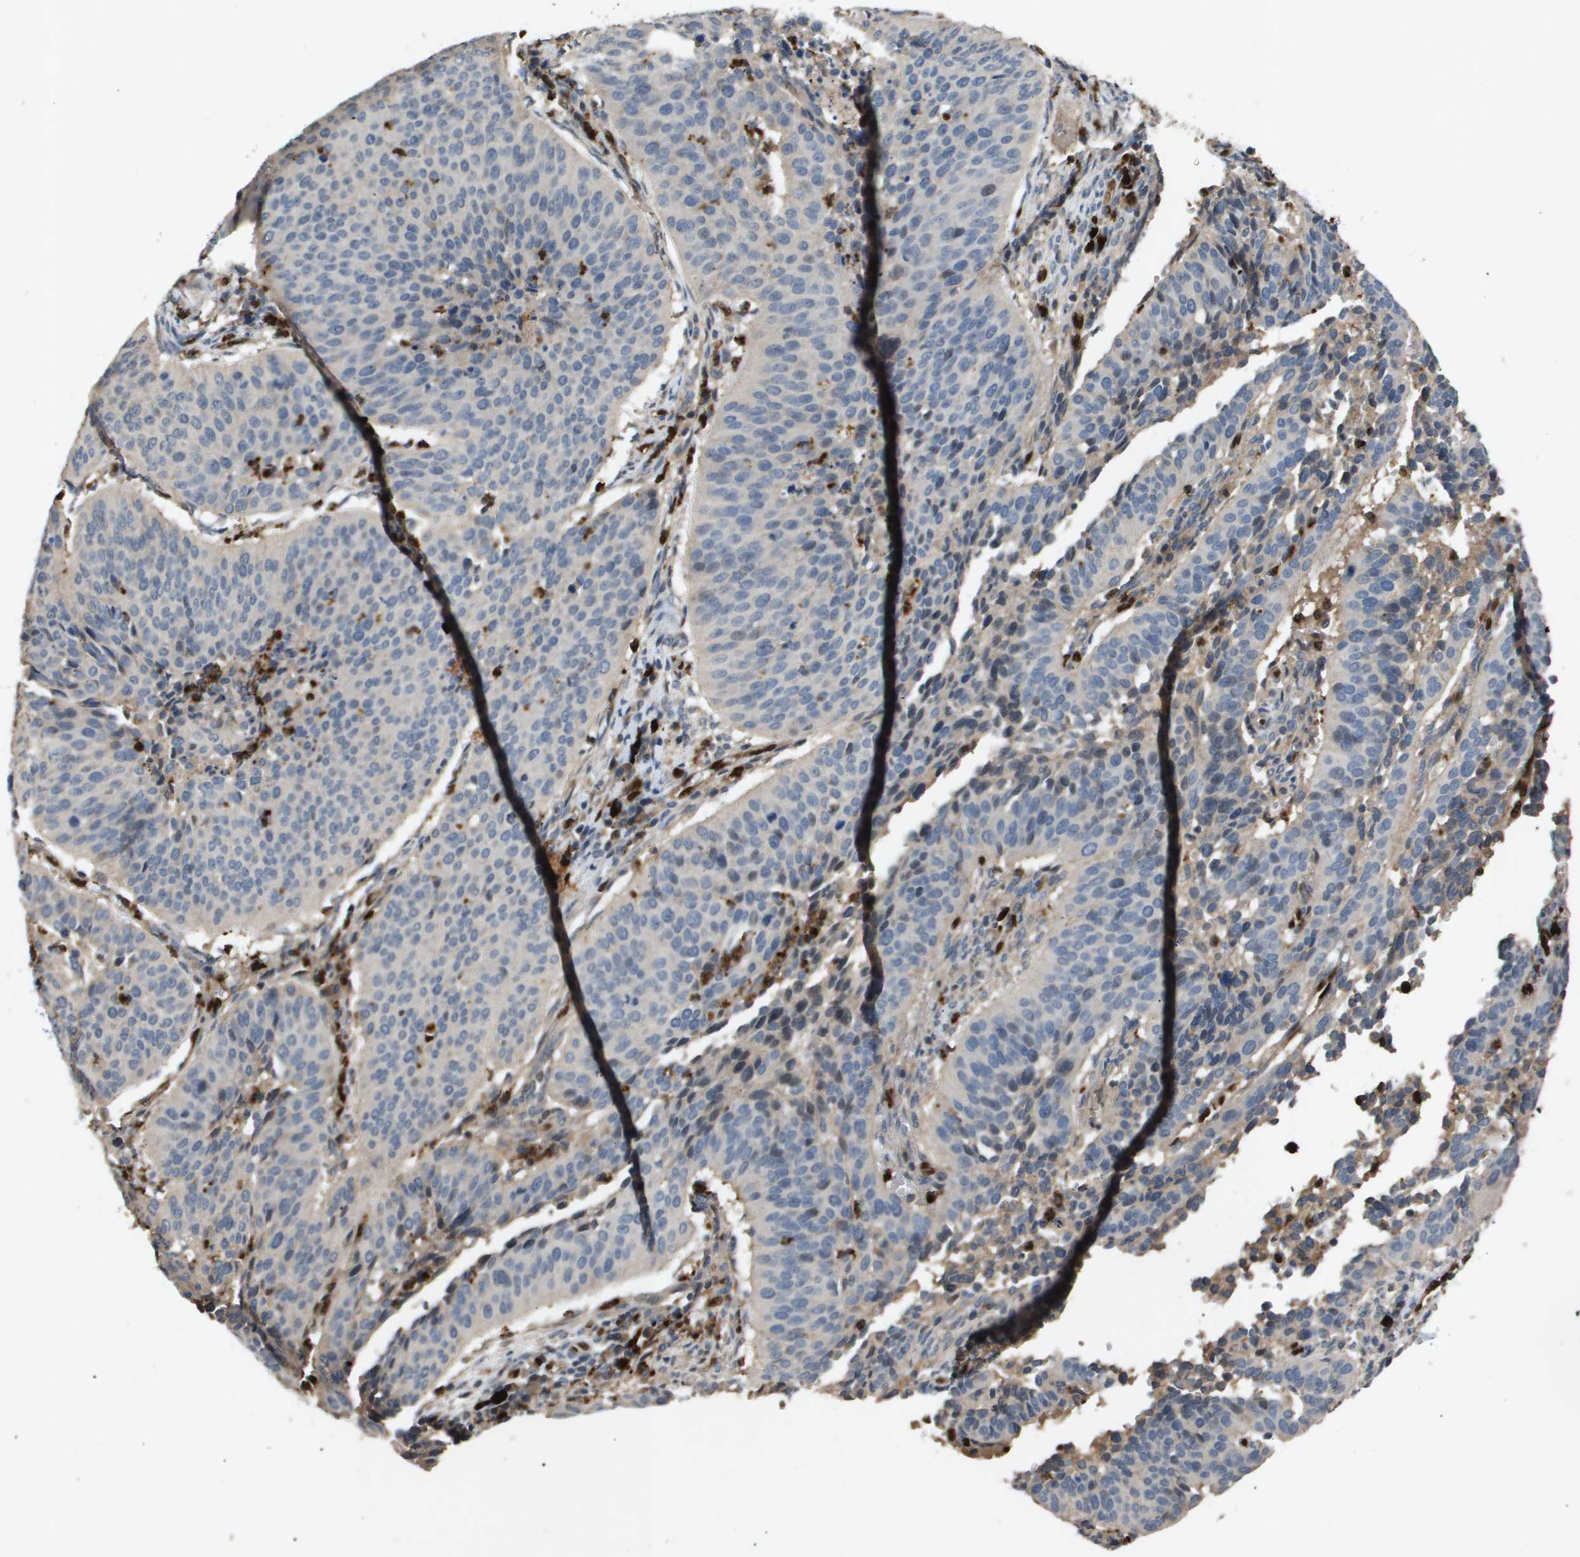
{"staining": {"intensity": "negative", "quantity": "none", "location": "none"}, "tissue": "cervical cancer", "cell_type": "Tumor cells", "image_type": "cancer", "snomed": [{"axis": "morphology", "description": "Normal tissue, NOS"}, {"axis": "morphology", "description": "Squamous cell carcinoma, NOS"}, {"axis": "topography", "description": "Cervix"}], "caption": "The histopathology image displays no staining of tumor cells in squamous cell carcinoma (cervical).", "gene": "ERG", "patient": {"sex": "female", "age": 39}}